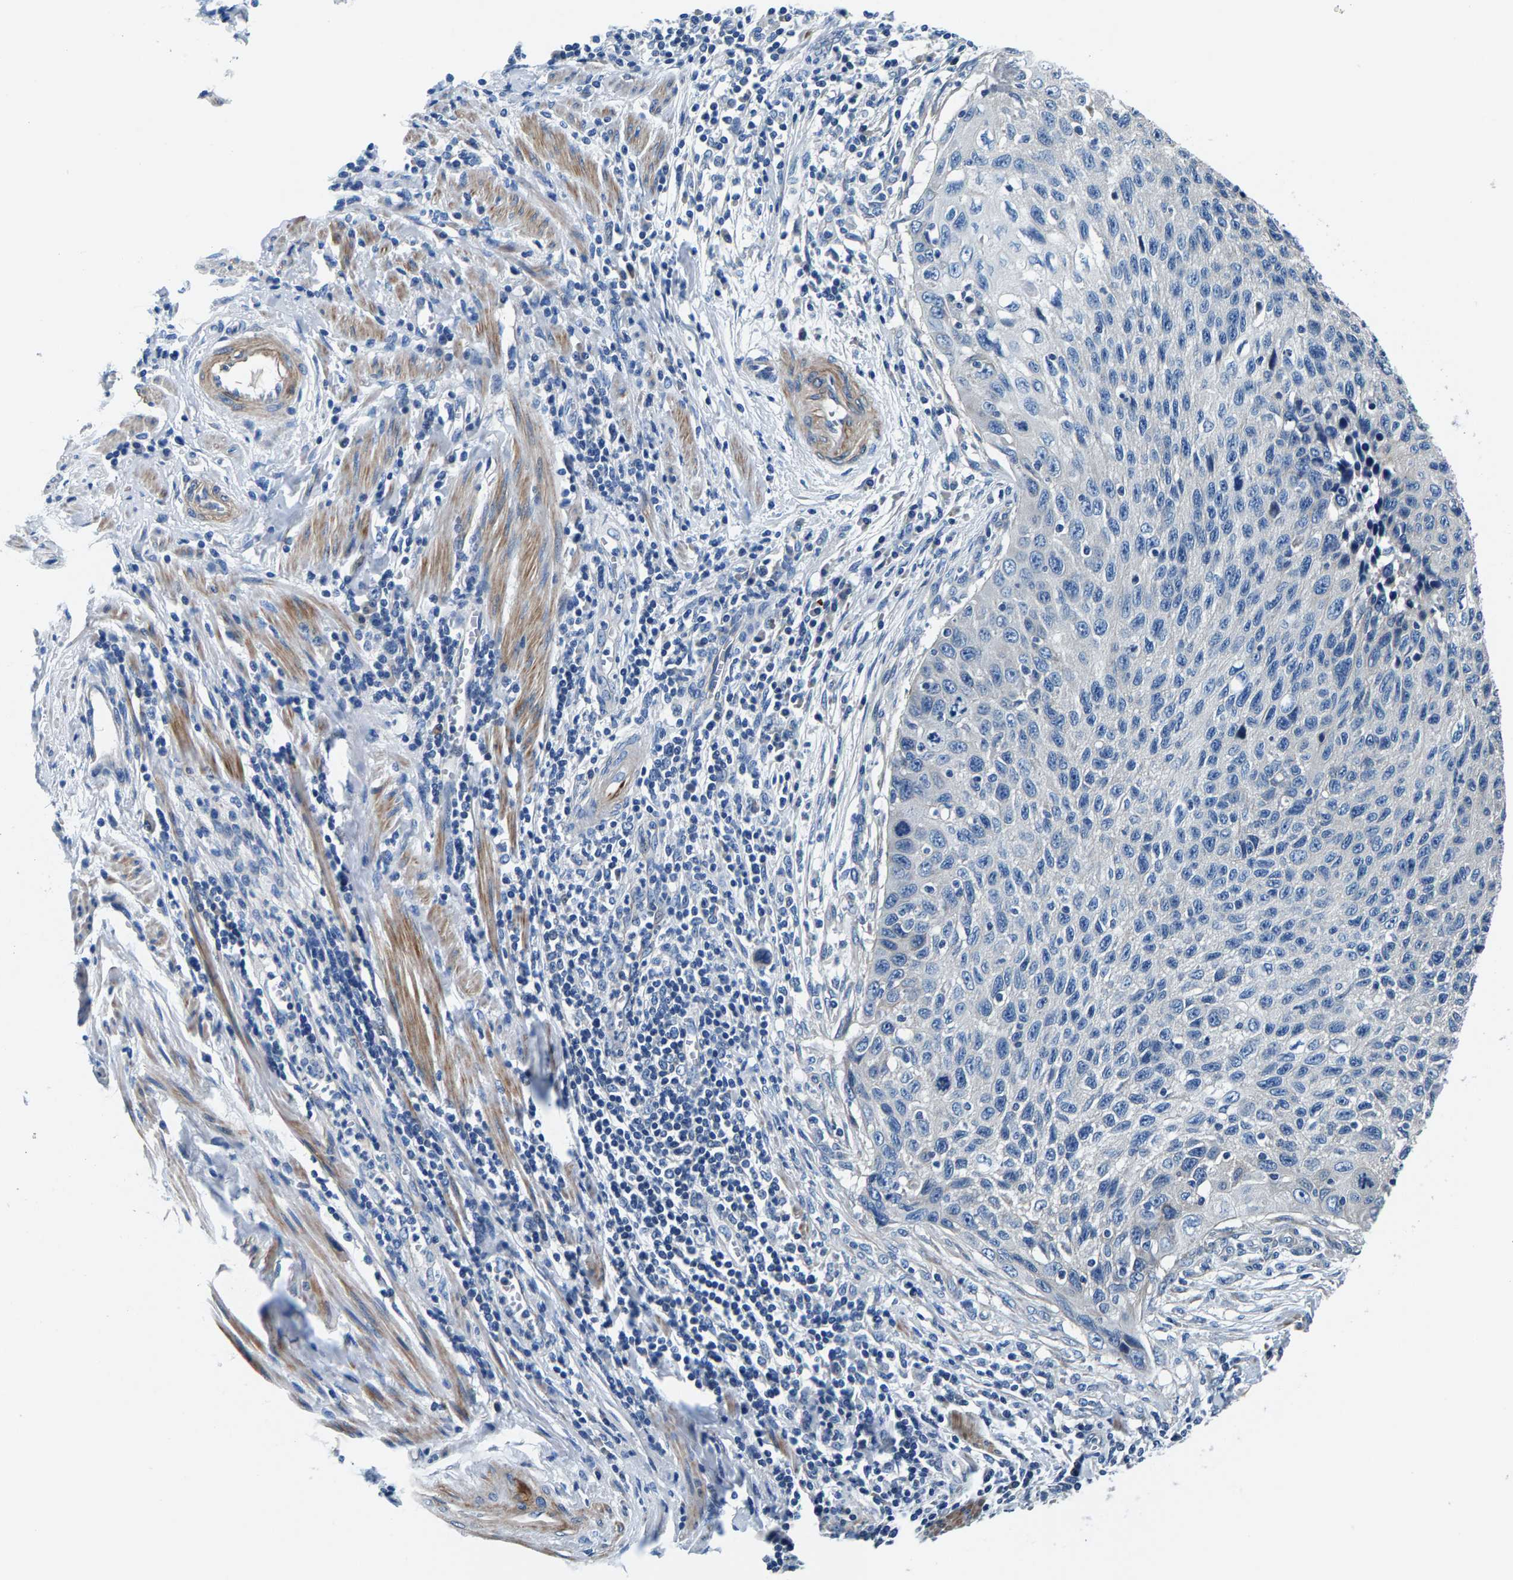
{"staining": {"intensity": "negative", "quantity": "none", "location": "none"}, "tissue": "cervical cancer", "cell_type": "Tumor cells", "image_type": "cancer", "snomed": [{"axis": "morphology", "description": "Squamous cell carcinoma, NOS"}, {"axis": "topography", "description": "Cervix"}], "caption": "This is an immunohistochemistry (IHC) micrograph of cervical squamous cell carcinoma. There is no staining in tumor cells.", "gene": "CDRT4", "patient": {"sex": "female", "age": 53}}